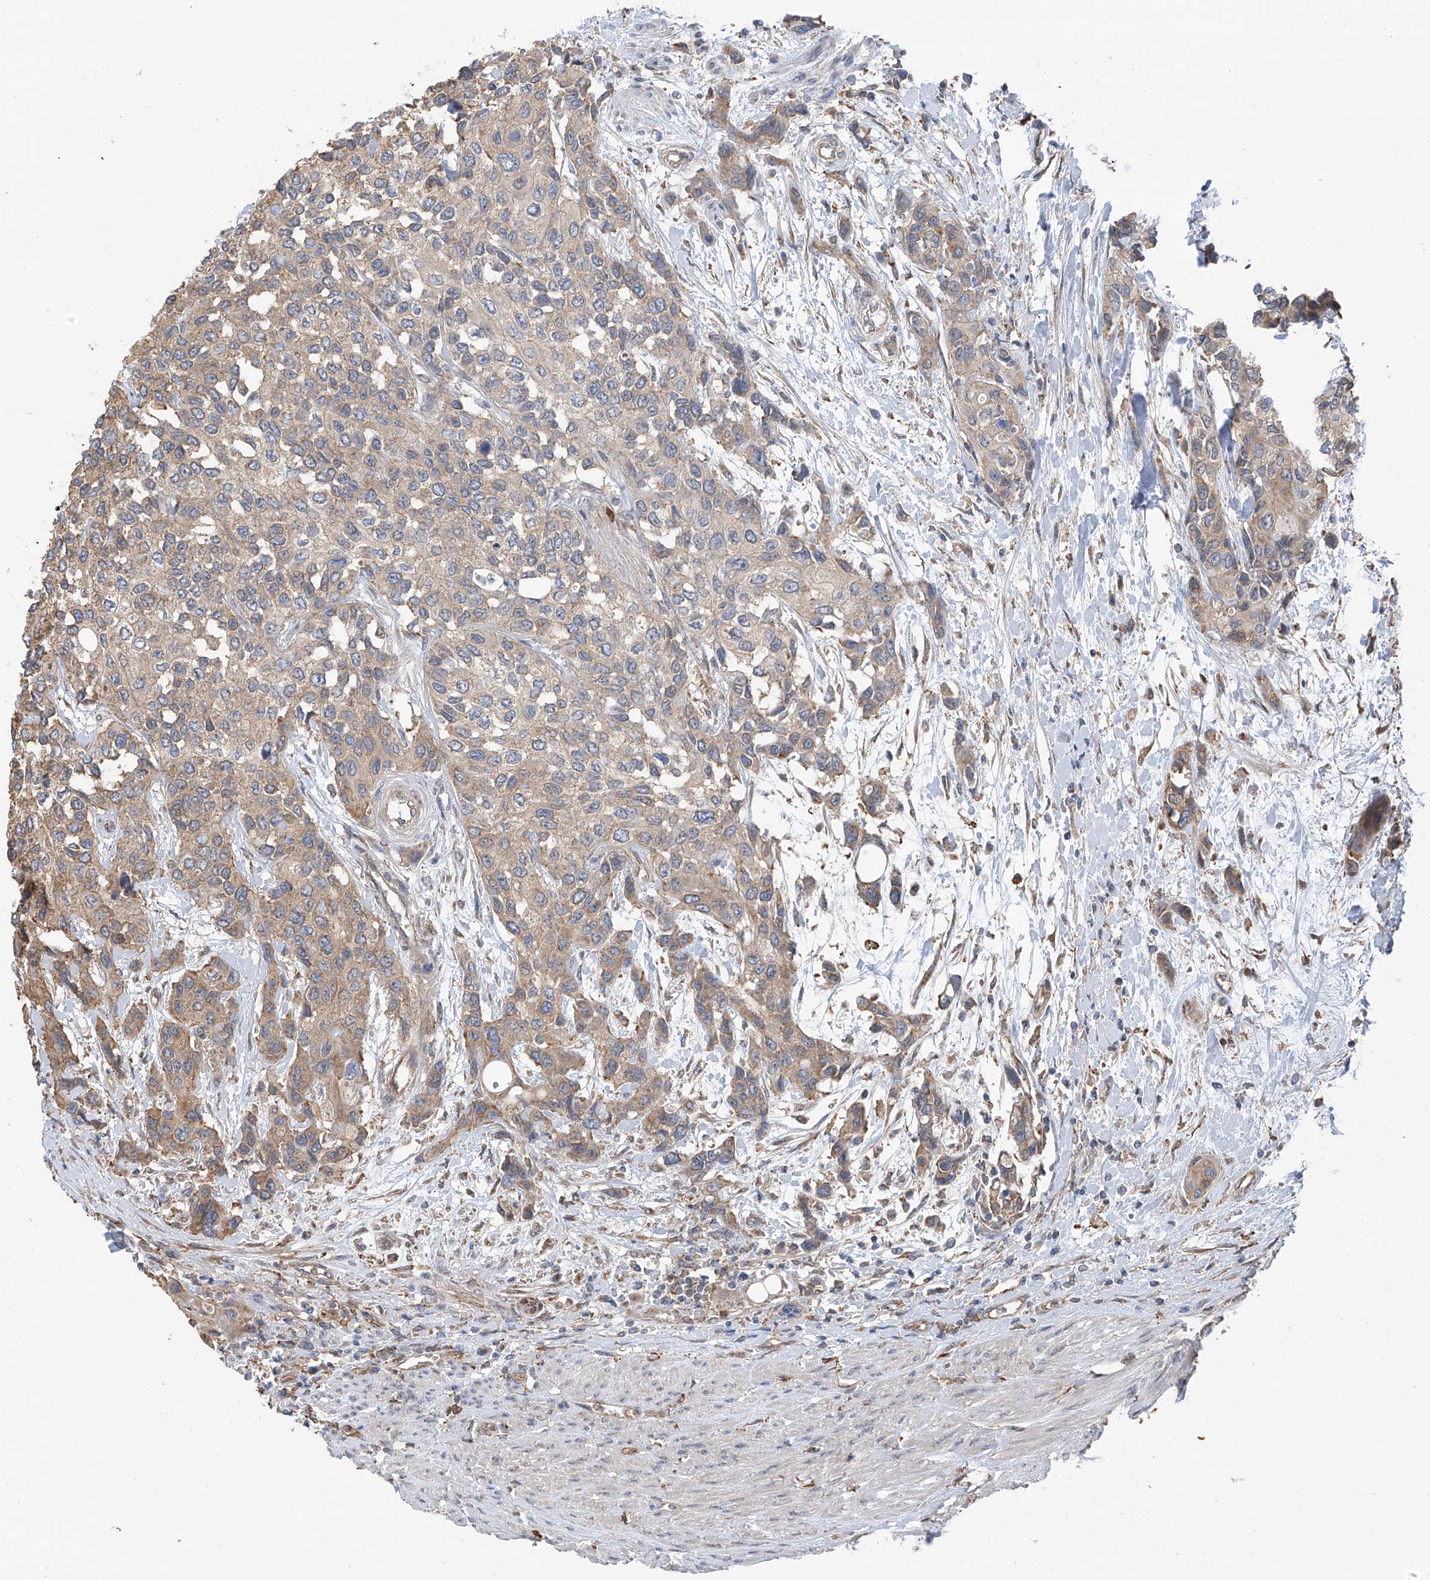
{"staining": {"intensity": "moderate", "quantity": "<25%", "location": "cytoplasmic/membranous"}, "tissue": "urothelial cancer", "cell_type": "Tumor cells", "image_type": "cancer", "snomed": [{"axis": "morphology", "description": "Normal tissue, NOS"}, {"axis": "morphology", "description": "Urothelial carcinoma, High grade"}, {"axis": "topography", "description": "Vascular tissue"}, {"axis": "topography", "description": "Urinary bladder"}], "caption": "Immunohistochemical staining of urothelial cancer shows low levels of moderate cytoplasmic/membranous protein positivity in approximately <25% of tumor cells.", "gene": "ZNF189", "patient": {"sex": "female", "age": 56}}